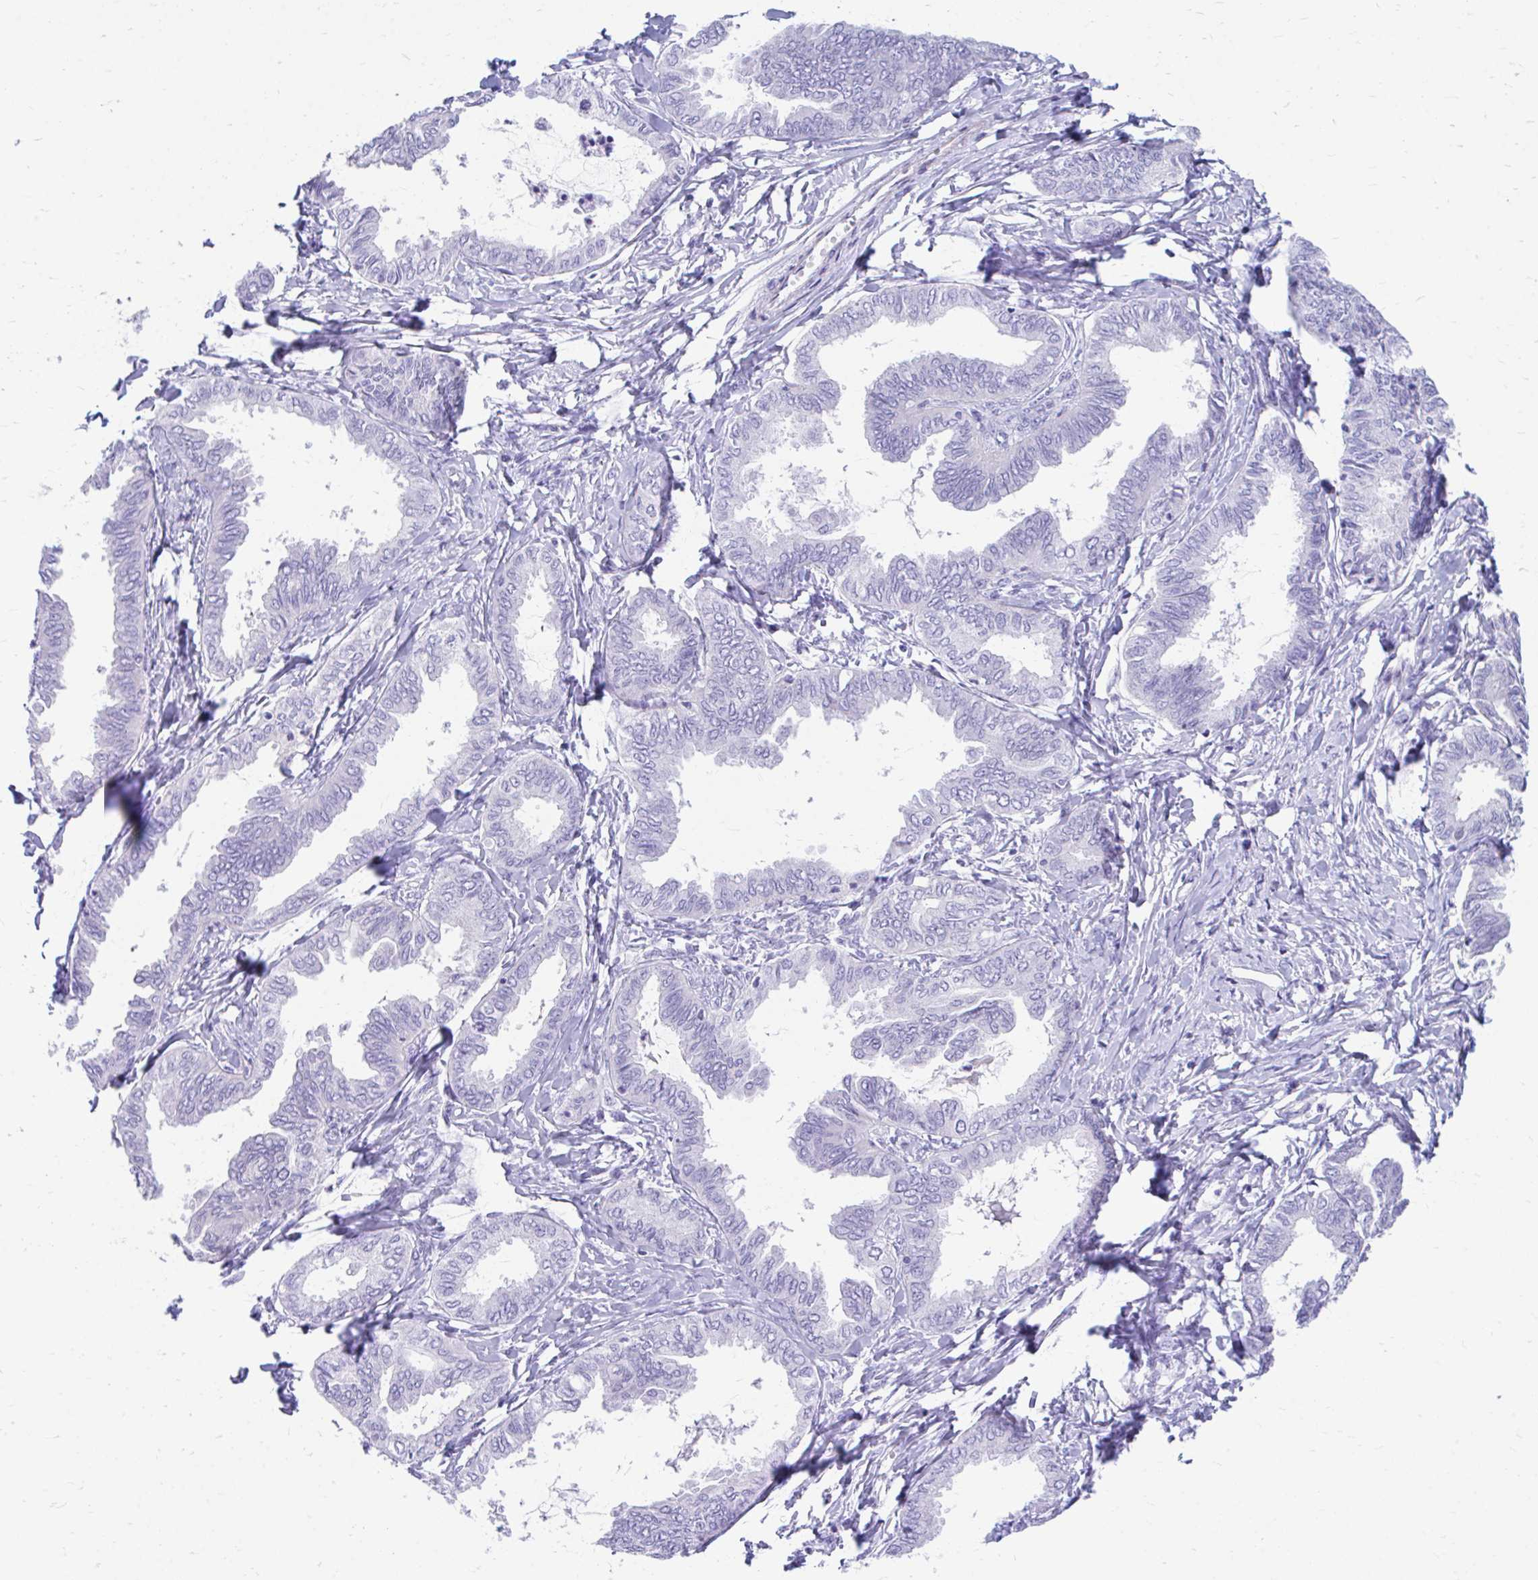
{"staining": {"intensity": "negative", "quantity": "none", "location": "none"}, "tissue": "ovarian cancer", "cell_type": "Tumor cells", "image_type": "cancer", "snomed": [{"axis": "morphology", "description": "Carcinoma, endometroid"}, {"axis": "topography", "description": "Ovary"}], "caption": "Protein analysis of ovarian cancer (endometroid carcinoma) exhibits no significant staining in tumor cells. (IHC, brightfield microscopy, high magnification).", "gene": "KRIT1", "patient": {"sex": "female", "age": 70}}